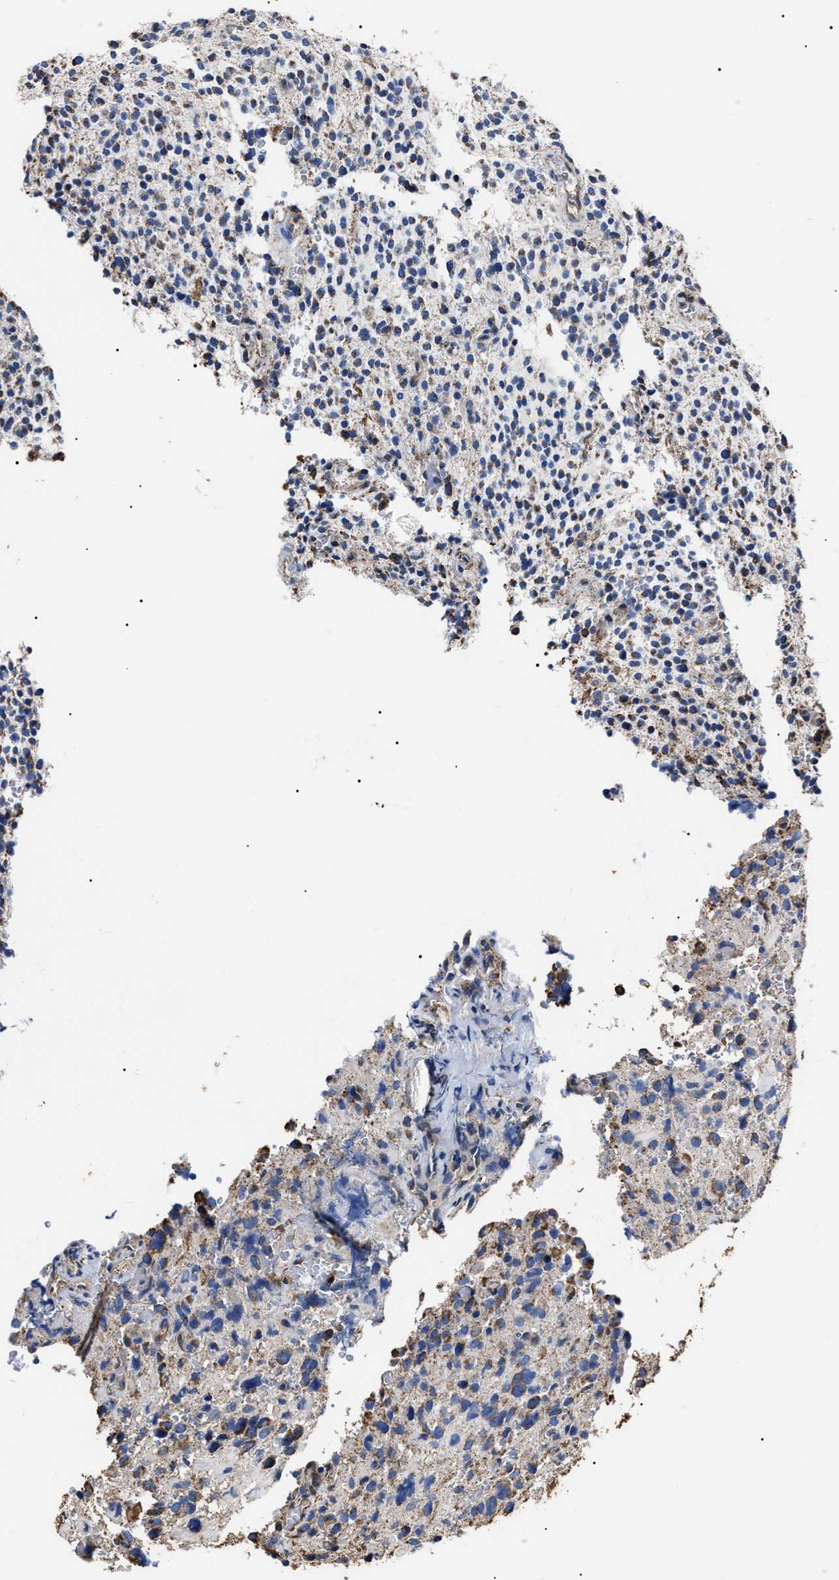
{"staining": {"intensity": "weak", "quantity": "25%-75%", "location": "cytoplasmic/membranous"}, "tissue": "glioma", "cell_type": "Tumor cells", "image_type": "cancer", "snomed": [{"axis": "morphology", "description": "Glioma, malignant, High grade"}, {"axis": "topography", "description": "Brain"}], "caption": "Protein analysis of high-grade glioma (malignant) tissue reveals weak cytoplasmic/membranous positivity in about 25%-75% of tumor cells. (Stains: DAB in brown, nuclei in blue, Microscopy: brightfield microscopy at high magnification).", "gene": "ALDH1A1", "patient": {"sex": "male", "age": 48}}